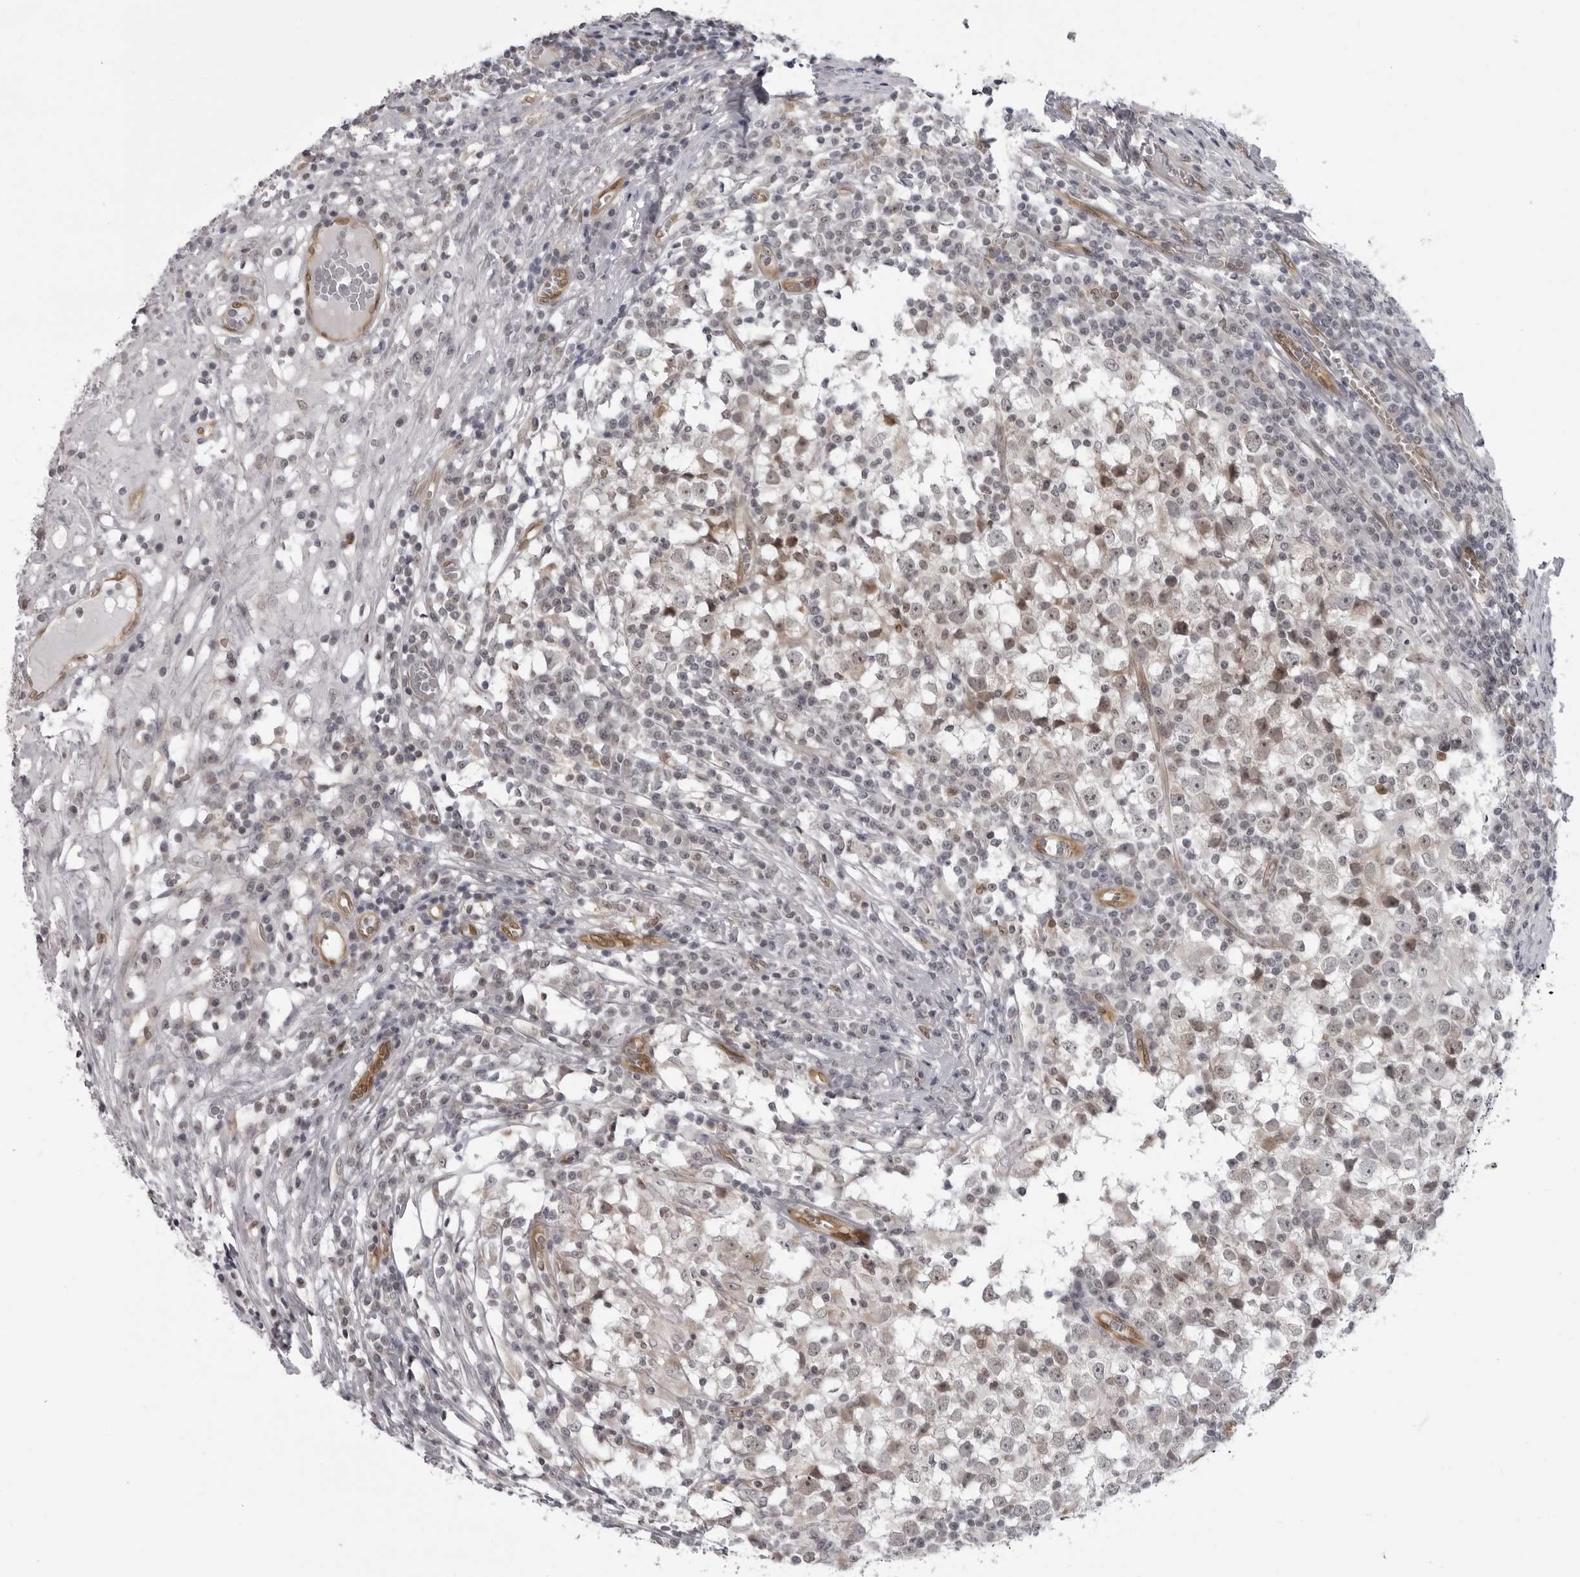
{"staining": {"intensity": "weak", "quantity": "<25%", "location": "nuclear"}, "tissue": "testis cancer", "cell_type": "Tumor cells", "image_type": "cancer", "snomed": [{"axis": "morphology", "description": "Seminoma, NOS"}, {"axis": "topography", "description": "Testis"}], "caption": "Tumor cells show no significant protein expression in testis cancer (seminoma).", "gene": "MAPK12", "patient": {"sex": "male", "age": 65}}